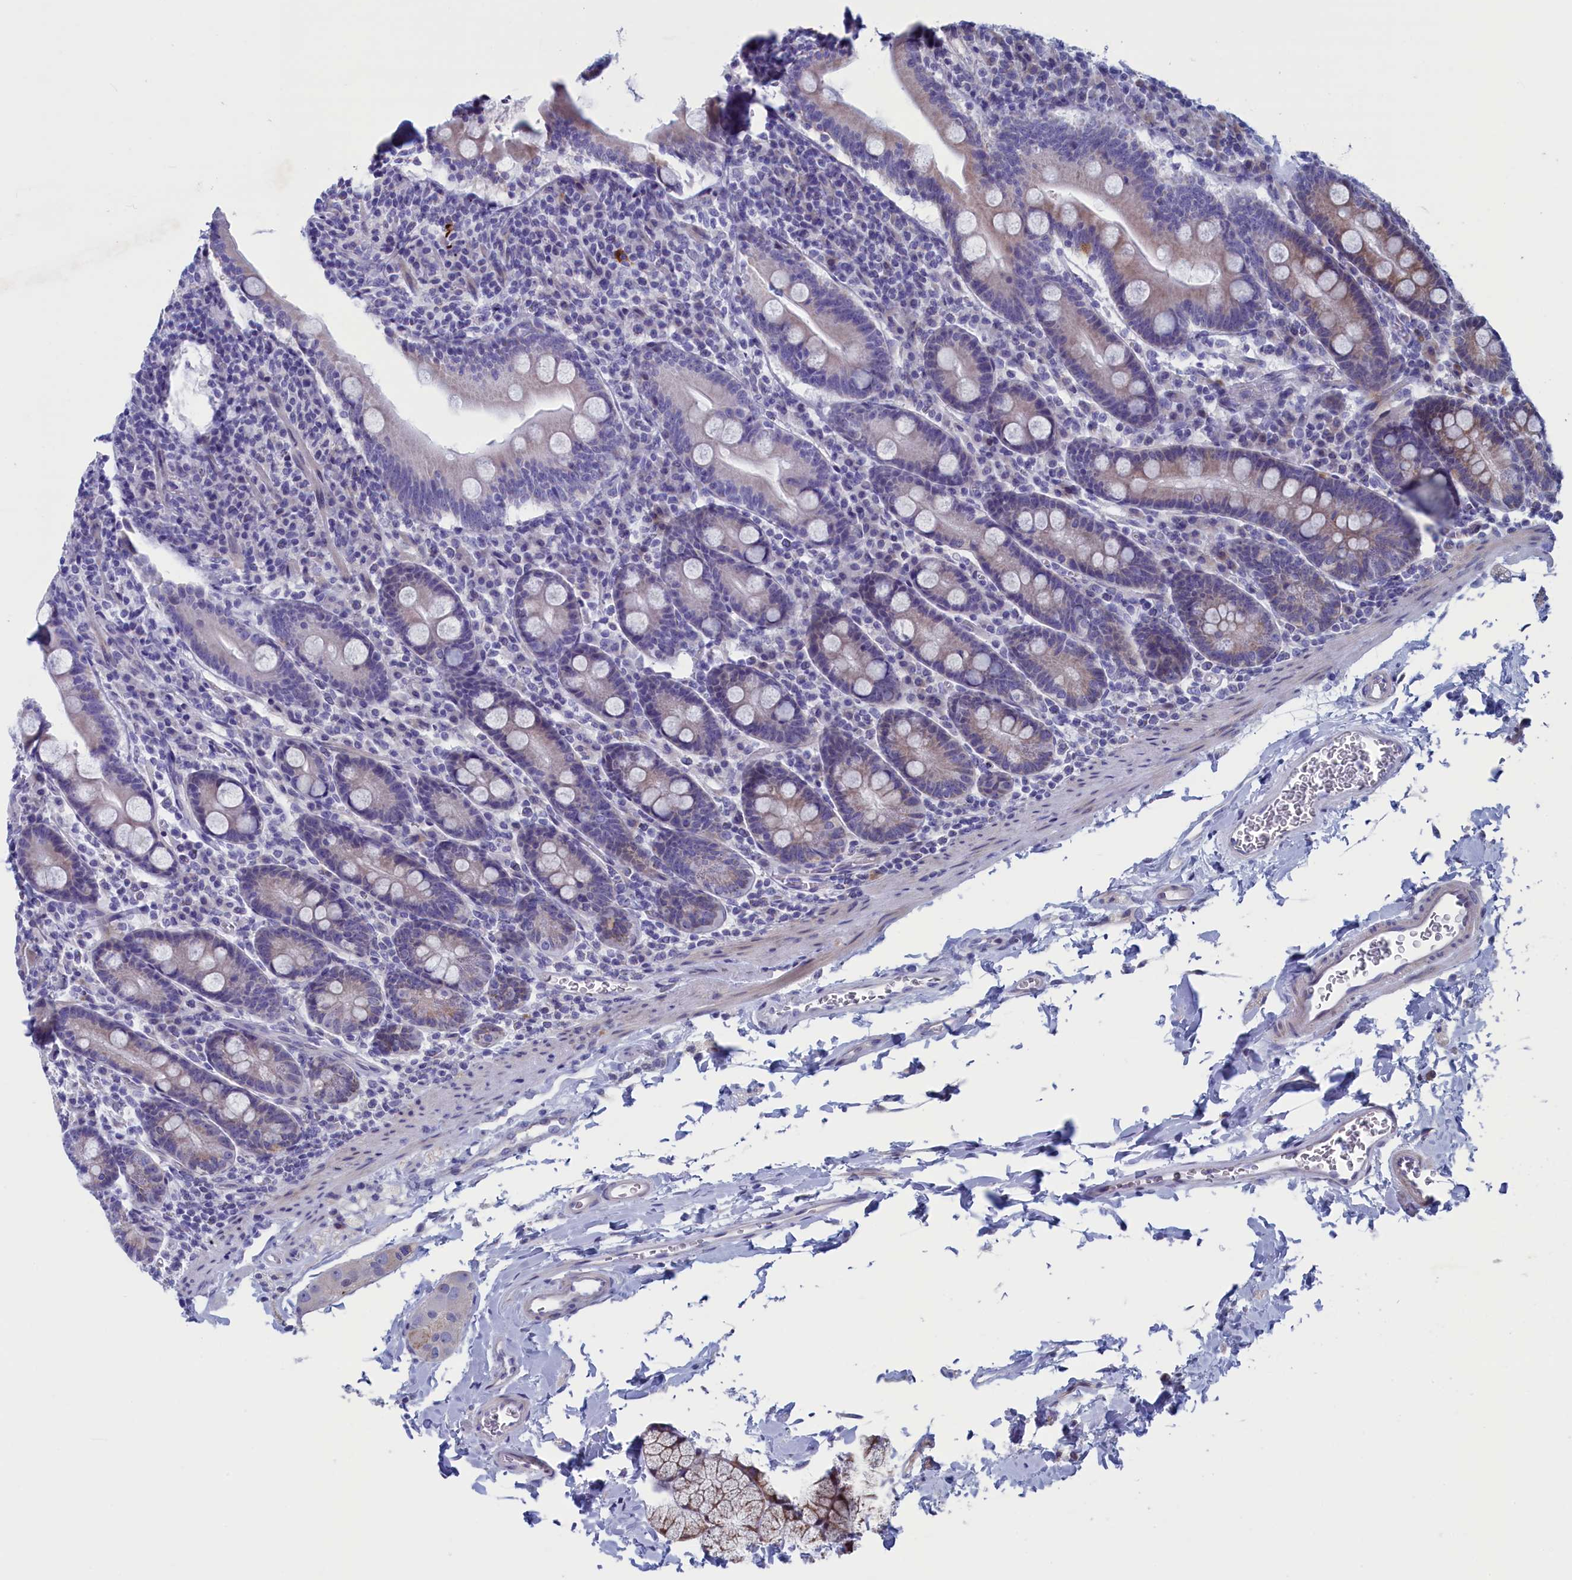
{"staining": {"intensity": "weak", "quantity": "25%-75%", "location": "cytoplasmic/membranous"}, "tissue": "duodenum", "cell_type": "Glandular cells", "image_type": "normal", "snomed": [{"axis": "morphology", "description": "Normal tissue, NOS"}, {"axis": "topography", "description": "Duodenum"}], "caption": "The micrograph shows a brown stain indicating the presence of a protein in the cytoplasmic/membranous of glandular cells in duodenum.", "gene": "NIBAN3", "patient": {"sex": "male", "age": 35}}